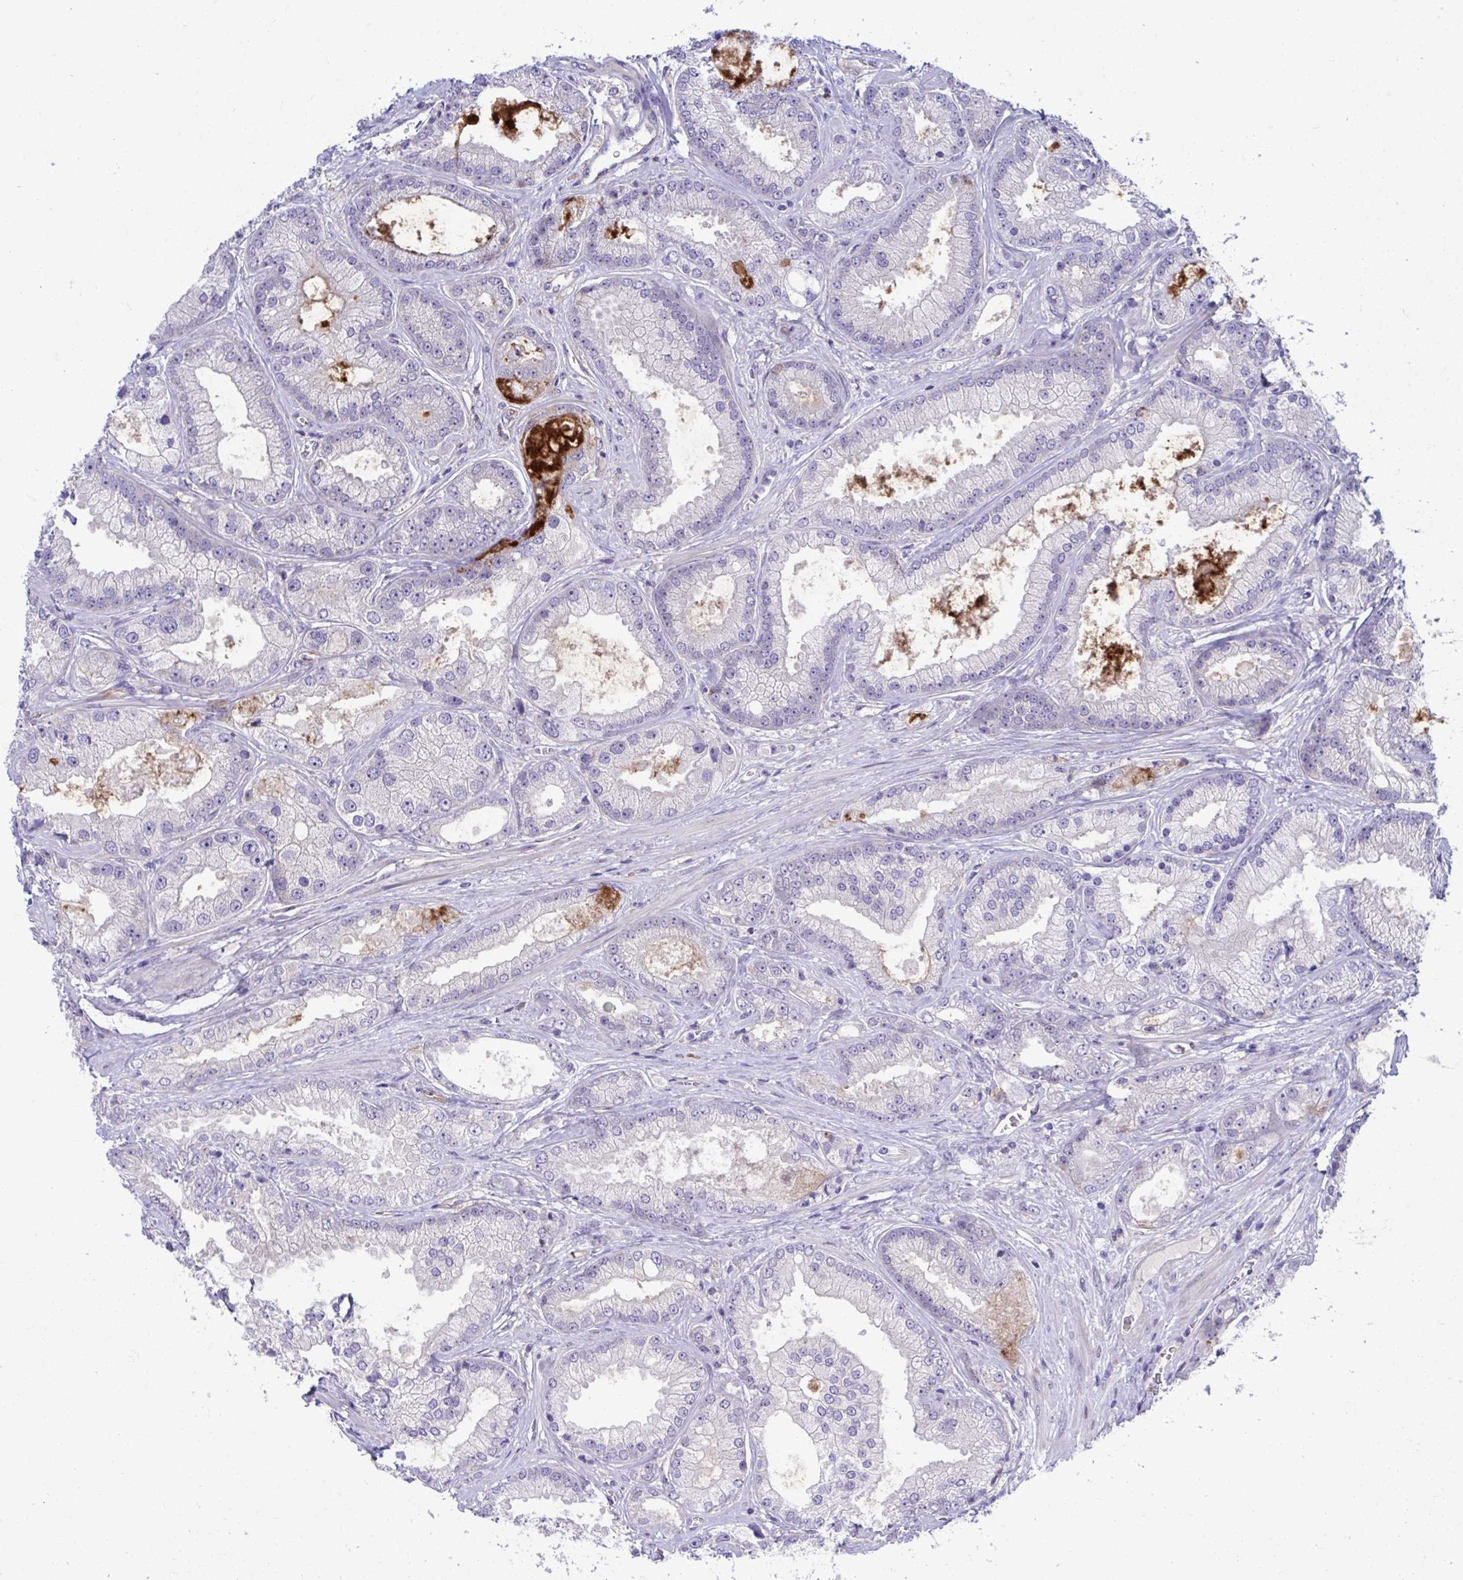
{"staining": {"intensity": "negative", "quantity": "none", "location": "none"}, "tissue": "prostate cancer", "cell_type": "Tumor cells", "image_type": "cancer", "snomed": [{"axis": "morphology", "description": "Adenocarcinoma, High grade"}, {"axis": "topography", "description": "Prostate"}], "caption": "Adenocarcinoma (high-grade) (prostate) stained for a protein using immunohistochemistry (IHC) demonstrates no staining tumor cells.", "gene": "CENPQ", "patient": {"sex": "male", "age": 67}}